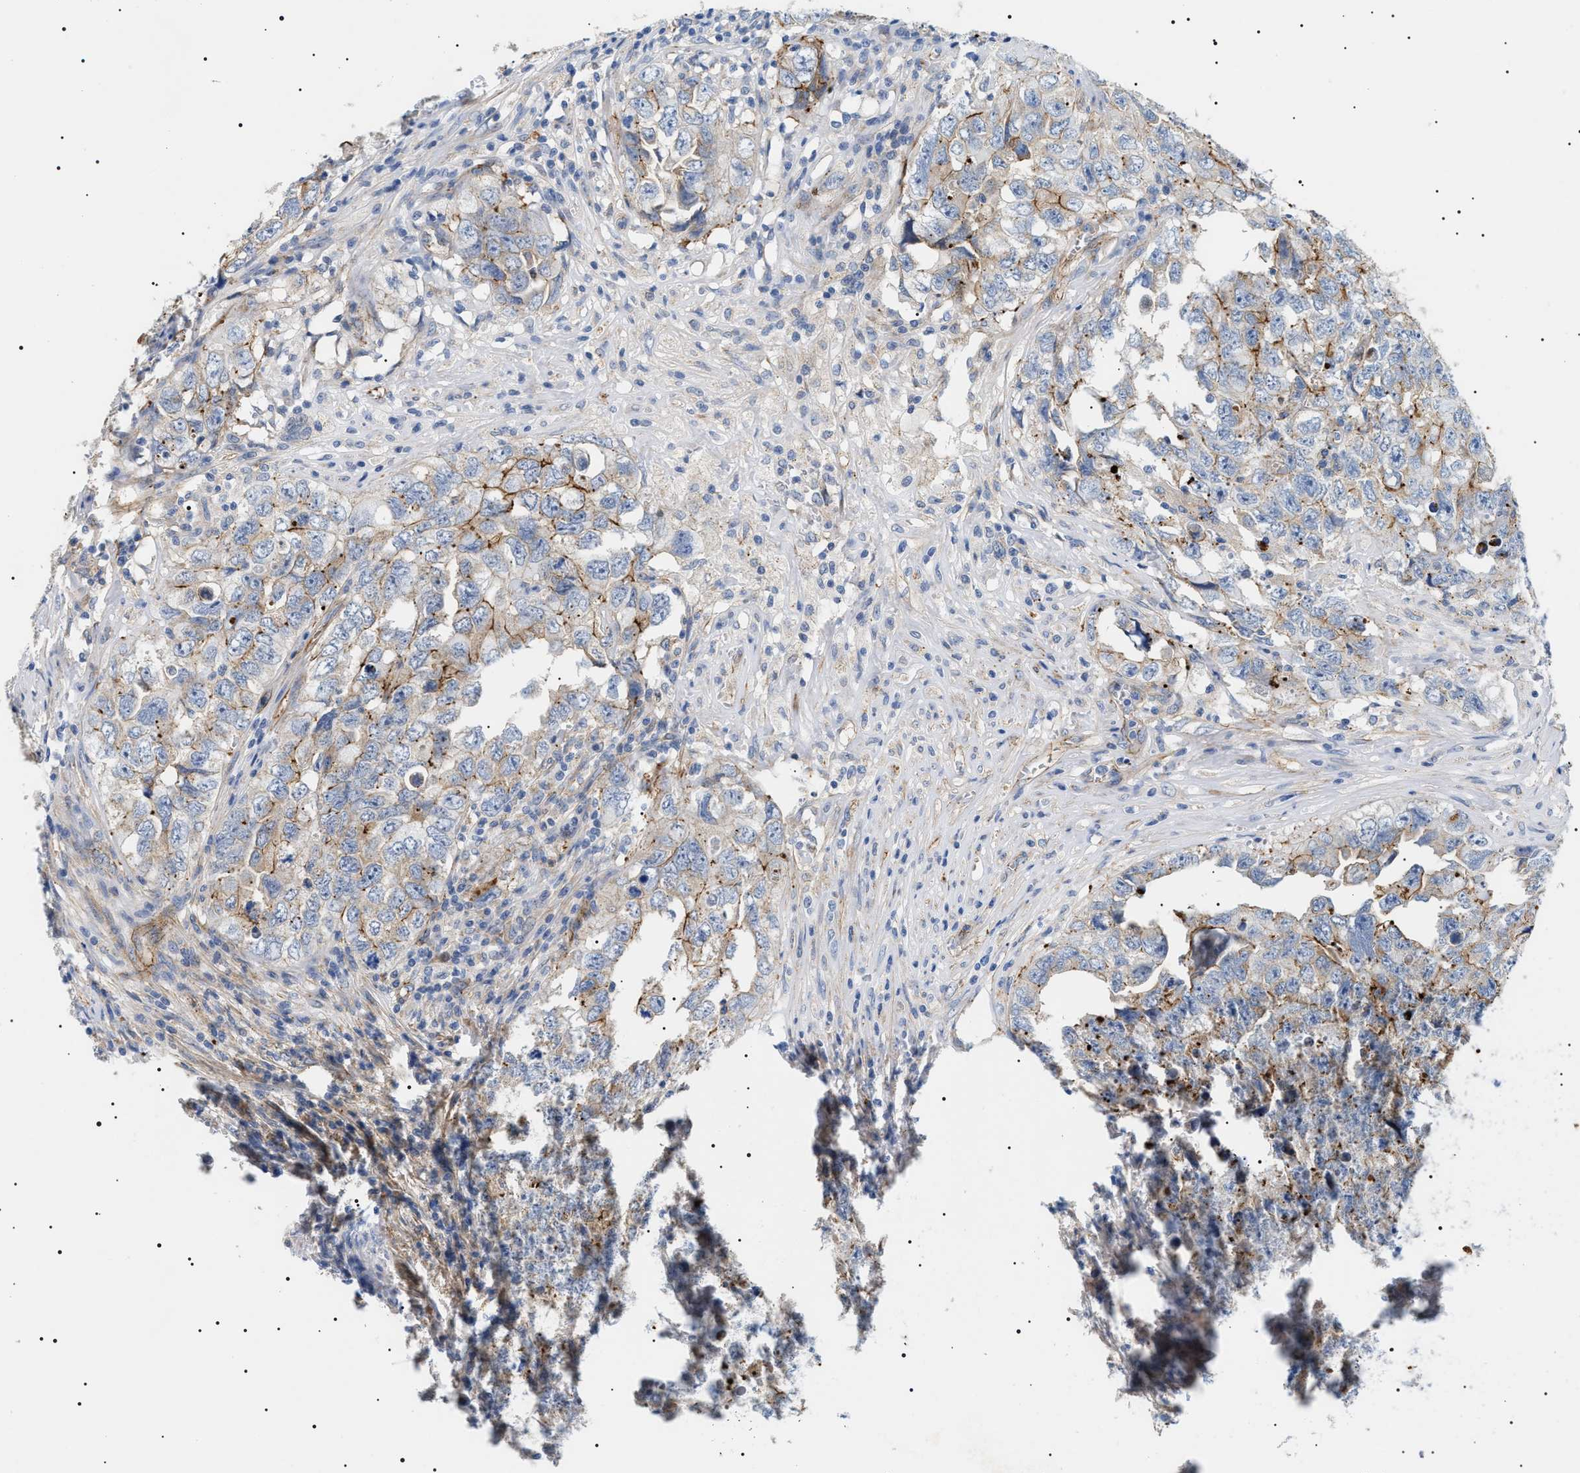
{"staining": {"intensity": "moderate", "quantity": "25%-75%", "location": "cytoplasmic/membranous"}, "tissue": "testis cancer", "cell_type": "Tumor cells", "image_type": "cancer", "snomed": [{"axis": "morphology", "description": "Seminoma, NOS"}, {"axis": "morphology", "description": "Carcinoma, Embryonal, NOS"}, {"axis": "topography", "description": "Testis"}], "caption": "Immunohistochemistry (IHC) image of testis cancer stained for a protein (brown), which exhibits medium levels of moderate cytoplasmic/membranous staining in approximately 25%-75% of tumor cells.", "gene": "TMEM222", "patient": {"sex": "male", "age": 43}}